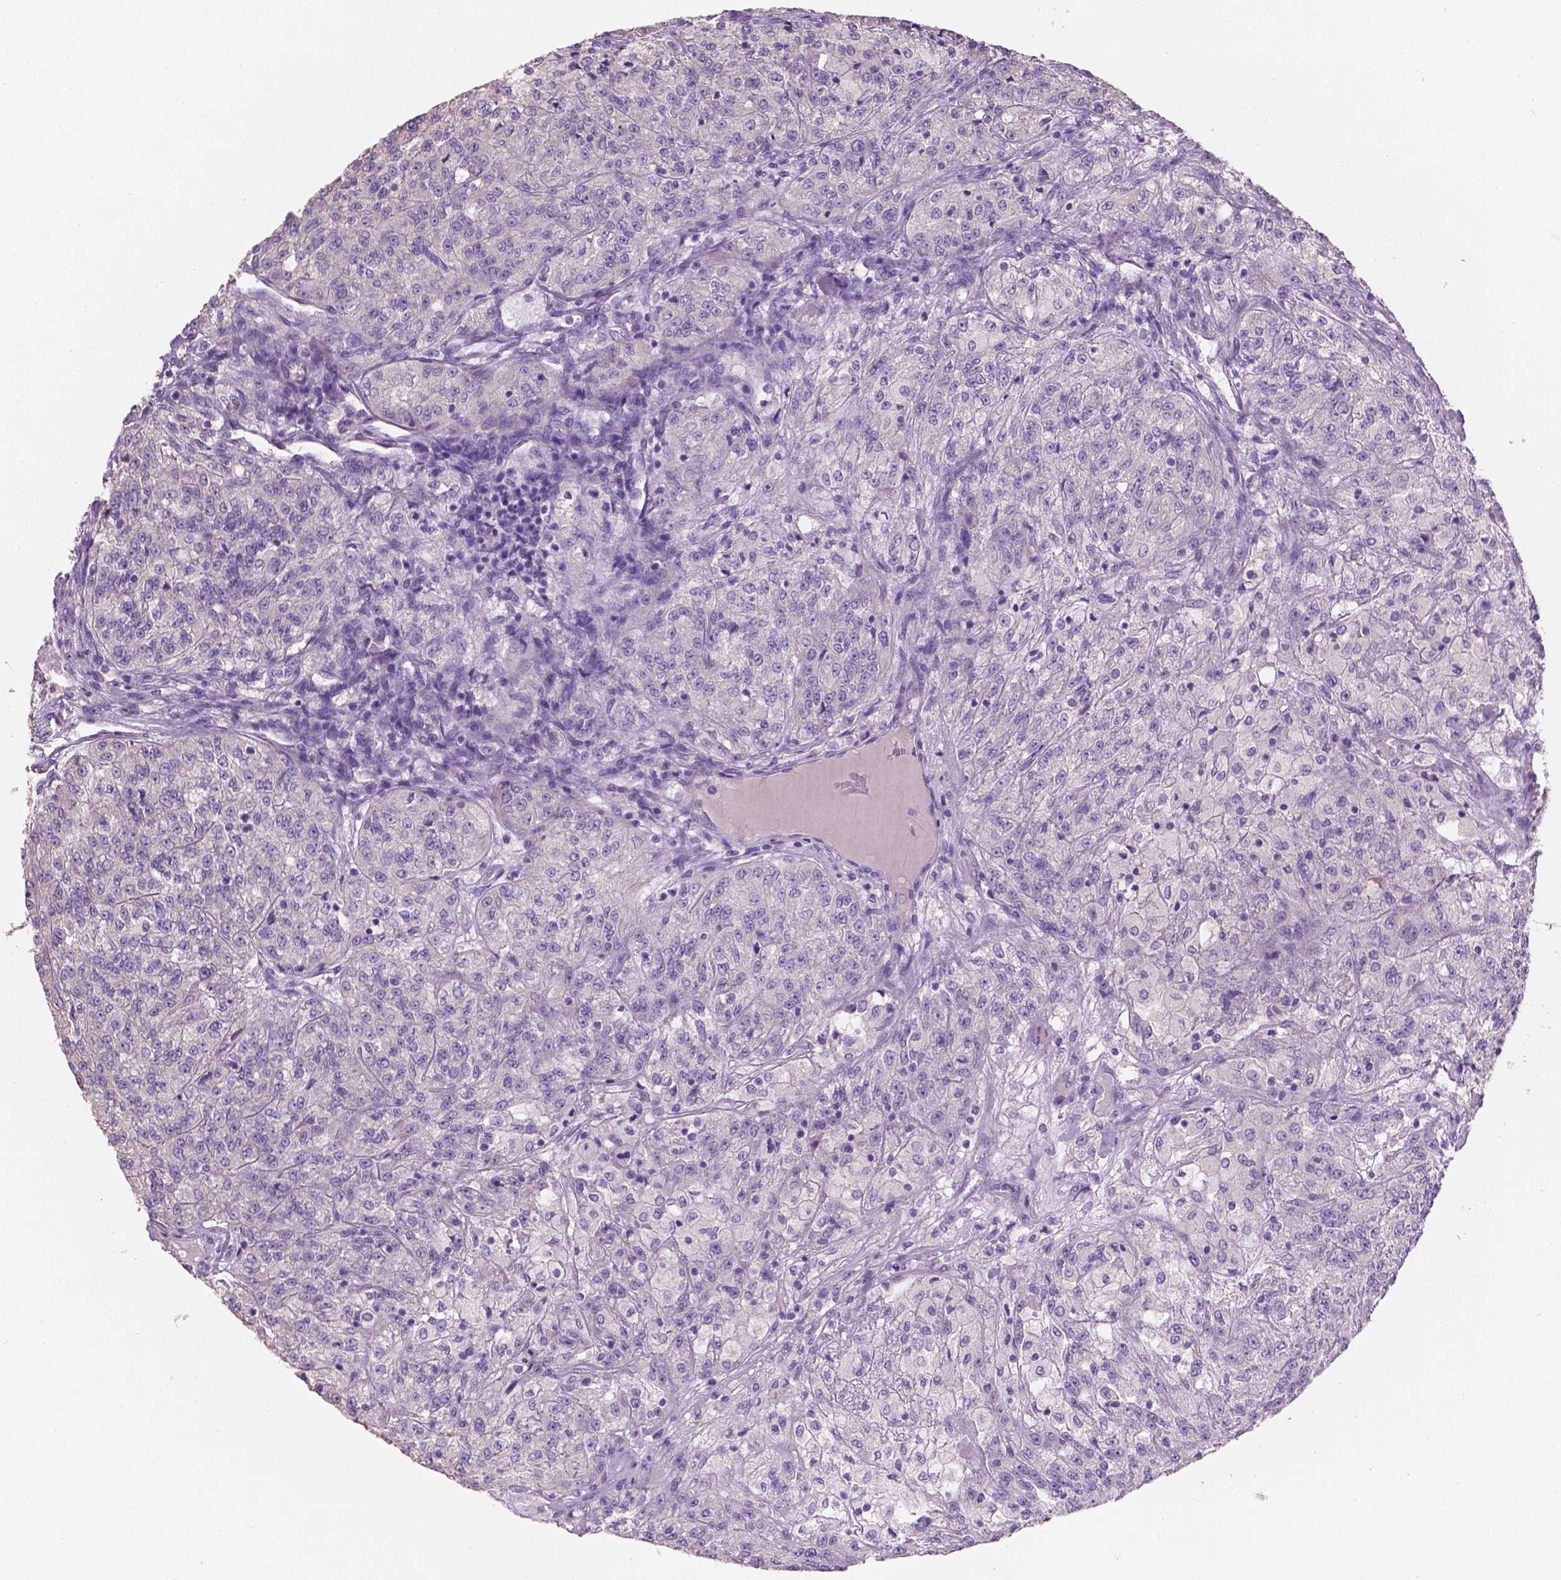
{"staining": {"intensity": "negative", "quantity": "none", "location": "none"}, "tissue": "renal cancer", "cell_type": "Tumor cells", "image_type": "cancer", "snomed": [{"axis": "morphology", "description": "Adenocarcinoma, NOS"}, {"axis": "topography", "description": "Kidney"}], "caption": "Immunohistochemistry of human renal cancer (adenocarcinoma) shows no positivity in tumor cells.", "gene": "SBSN", "patient": {"sex": "female", "age": 63}}